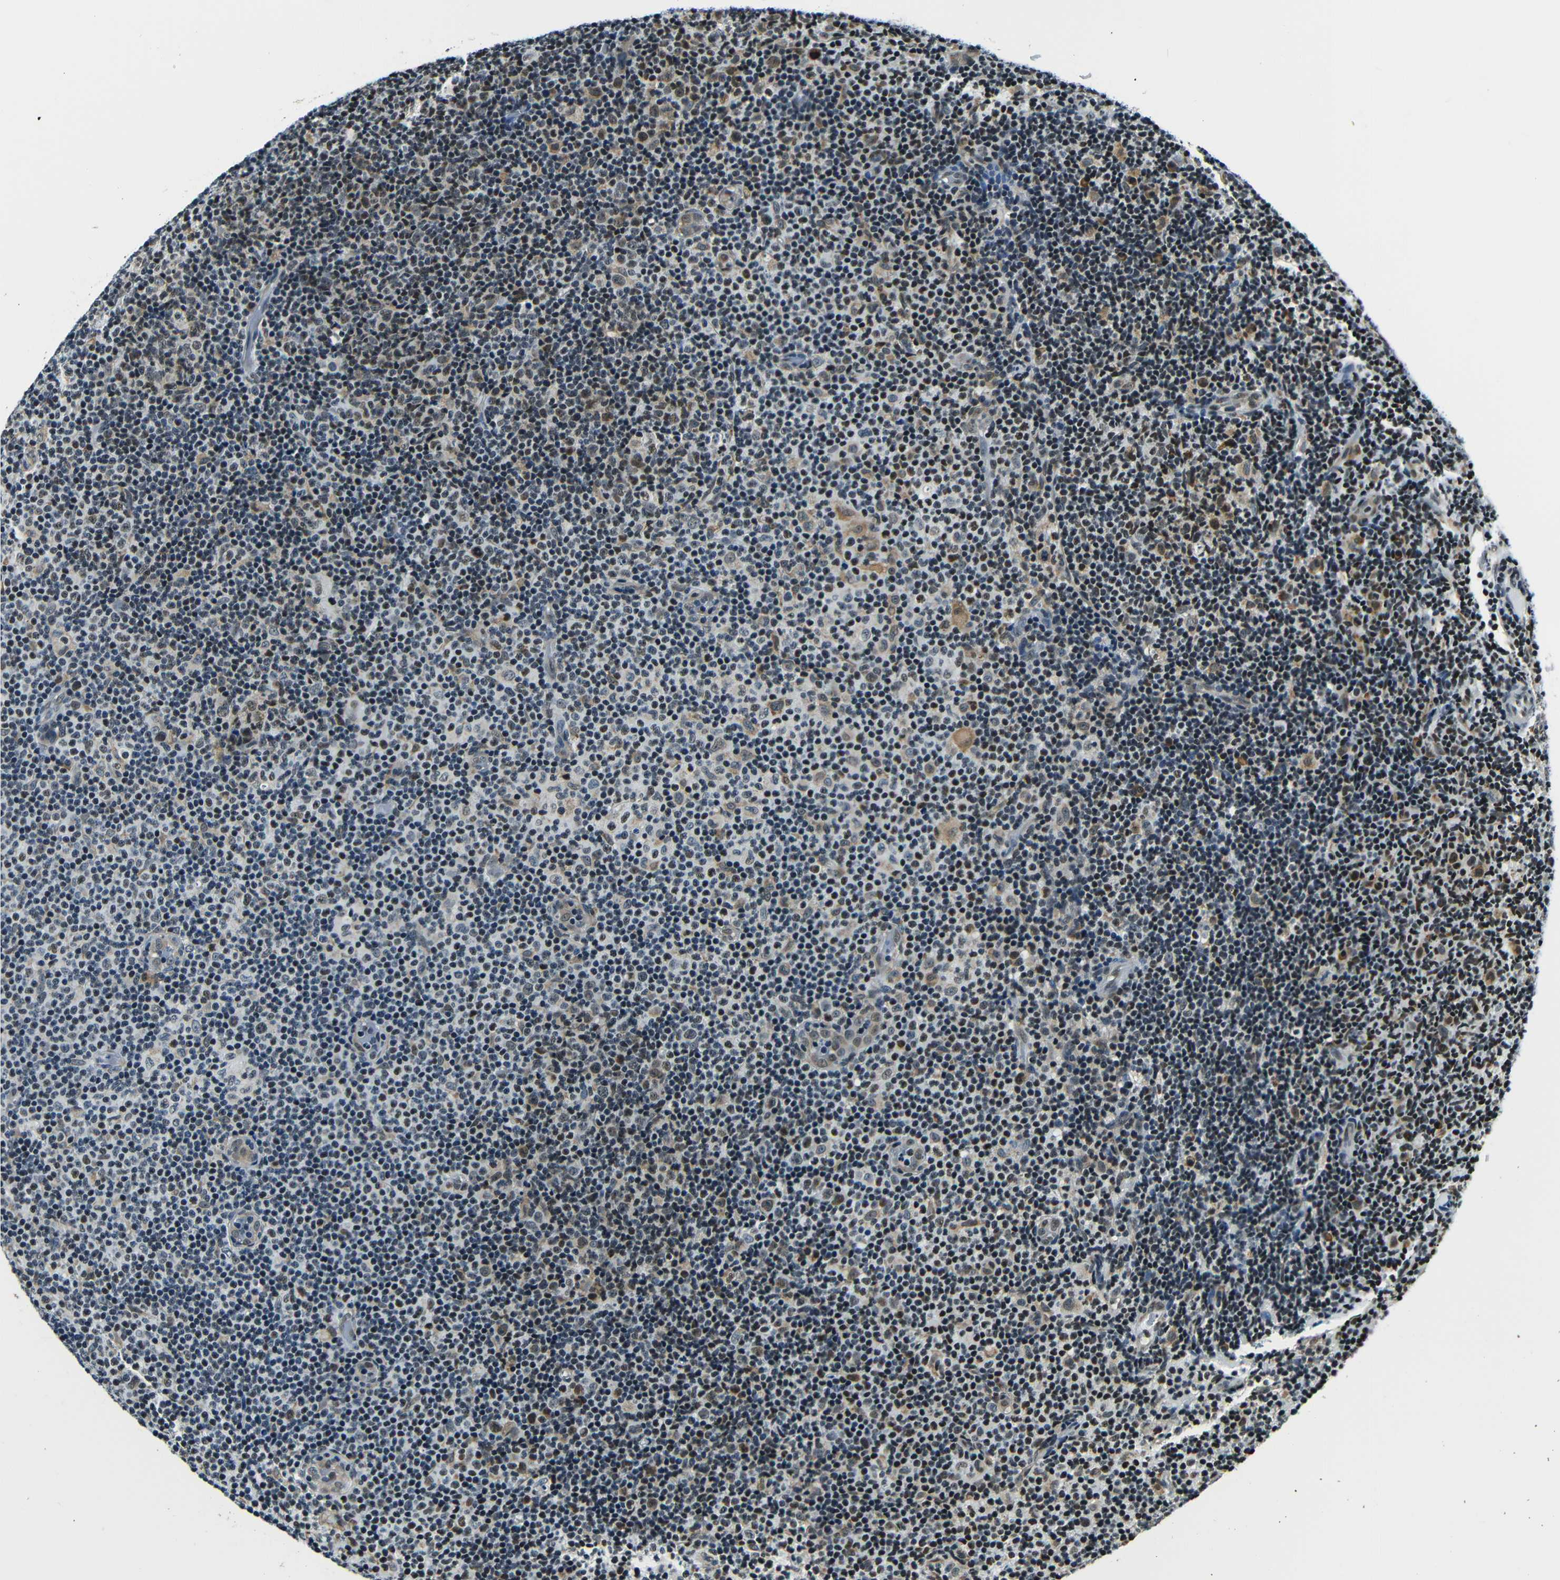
{"staining": {"intensity": "weak", "quantity": "25%-75%", "location": "cytoplasmic/membranous,nuclear"}, "tissue": "lymphoma", "cell_type": "Tumor cells", "image_type": "cancer", "snomed": [{"axis": "morphology", "description": "Malignant lymphoma, non-Hodgkin's type, Low grade"}, {"axis": "topography", "description": "Lymph node"}], "caption": "There is low levels of weak cytoplasmic/membranous and nuclear positivity in tumor cells of lymphoma, as demonstrated by immunohistochemical staining (brown color).", "gene": "NCBP3", "patient": {"sex": "male", "age": 83}}